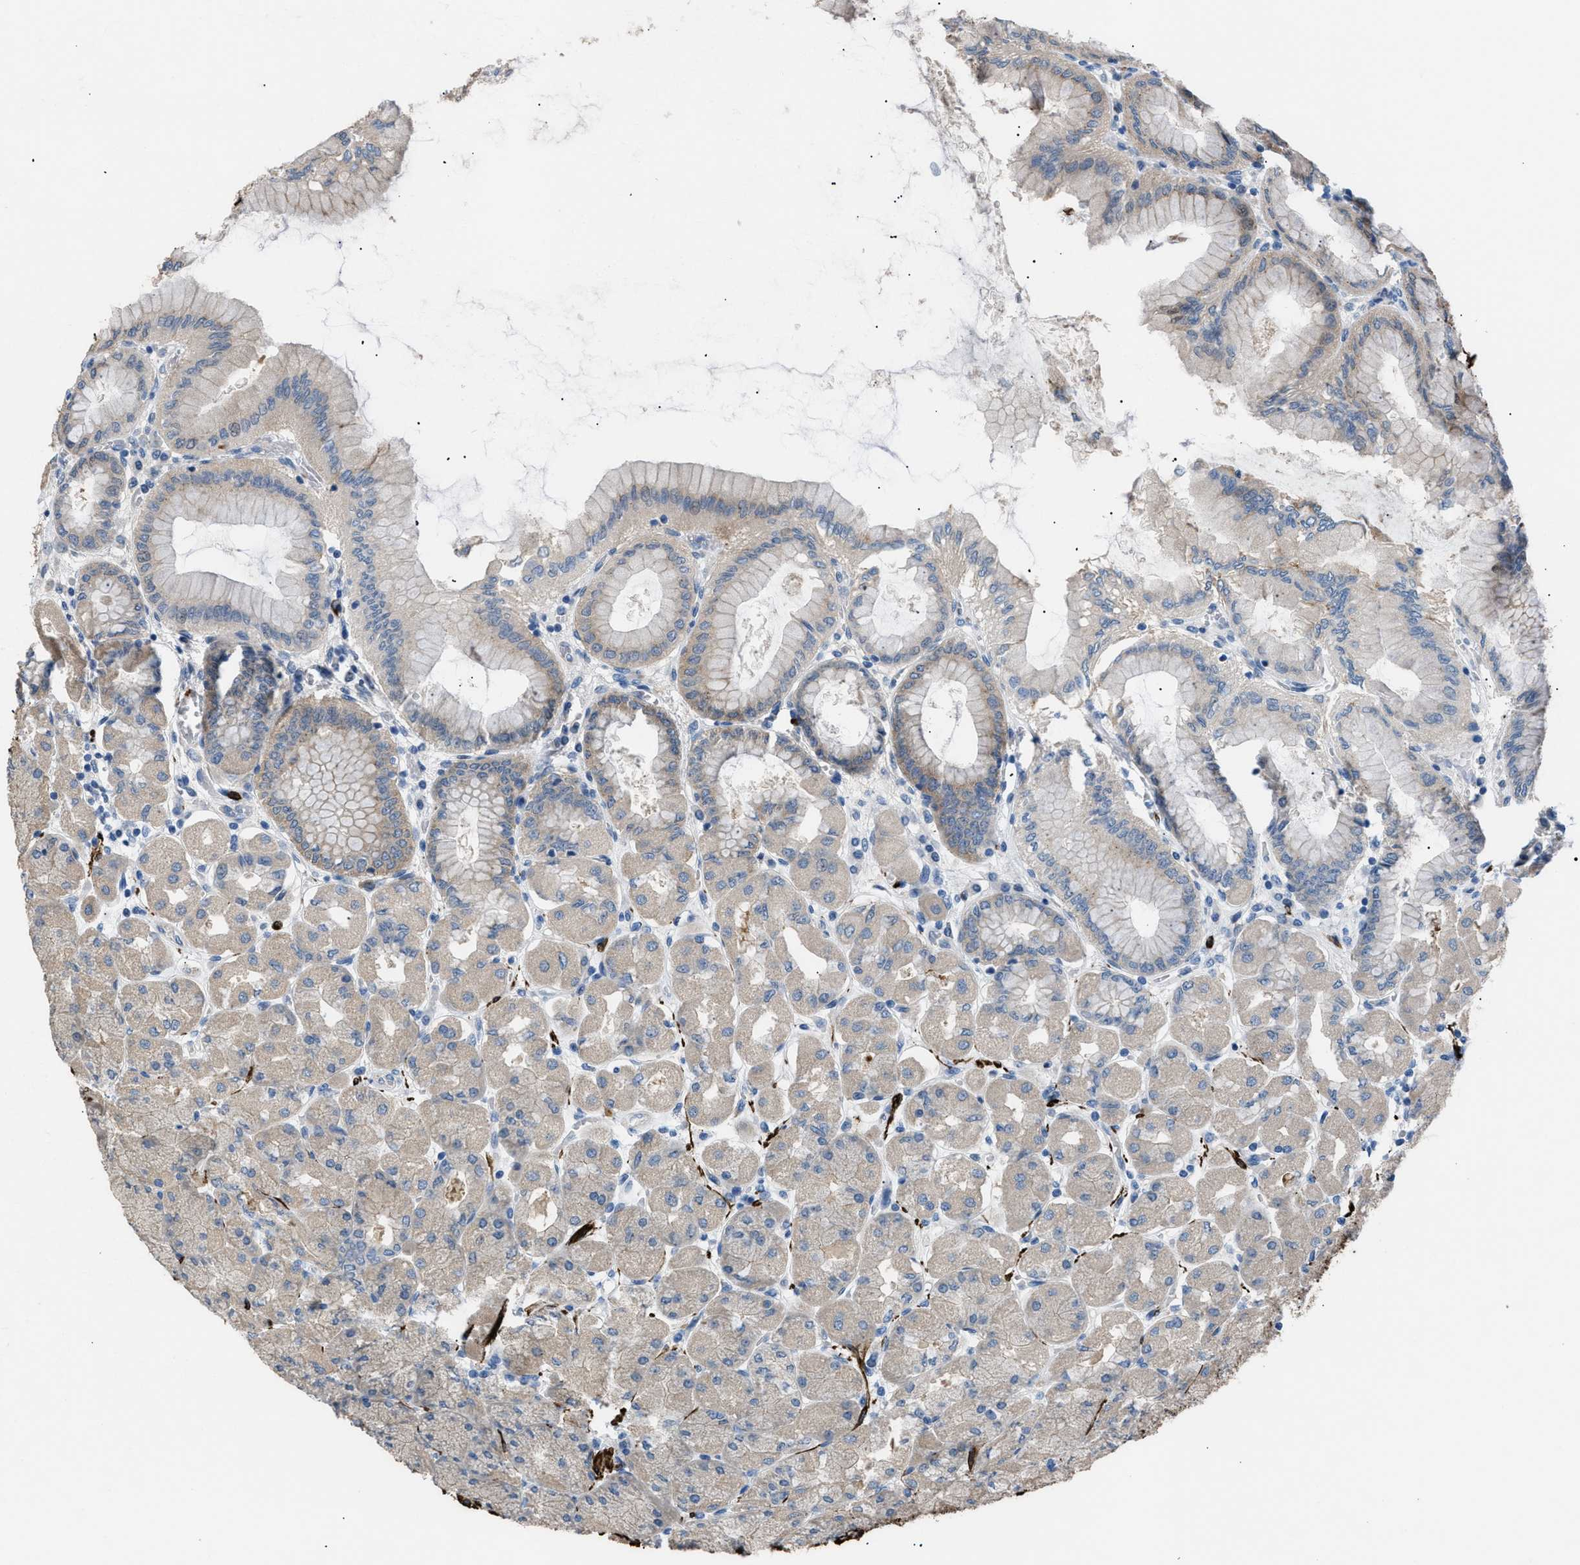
{"staining": {"intensity": "weak", "quantity": ">75%", "location": "cytoplasmic/membranous"}, "tissue": "stomach", "cell_type": "Glandular cells", "image_type": "normal", "snomed": [{"axis": "morphology", "description": "Normal tissue, NOS"}, {"axis": "topography", "description": "Stomach, upper"}], "caption": "Immunohistochemistry (IHC) of benign human stomach exhibits low levels of weak cytoplasmic/membranous staining in about >75% of glandular cells. The staining was performed using DAB (3,3'-diaminobenzidine), with brown indicating positive protein expression. Nuclei are stained blue with hematoxylin.", "gene": "ICA1", "patient": {"sex": "female", "age": 56}}